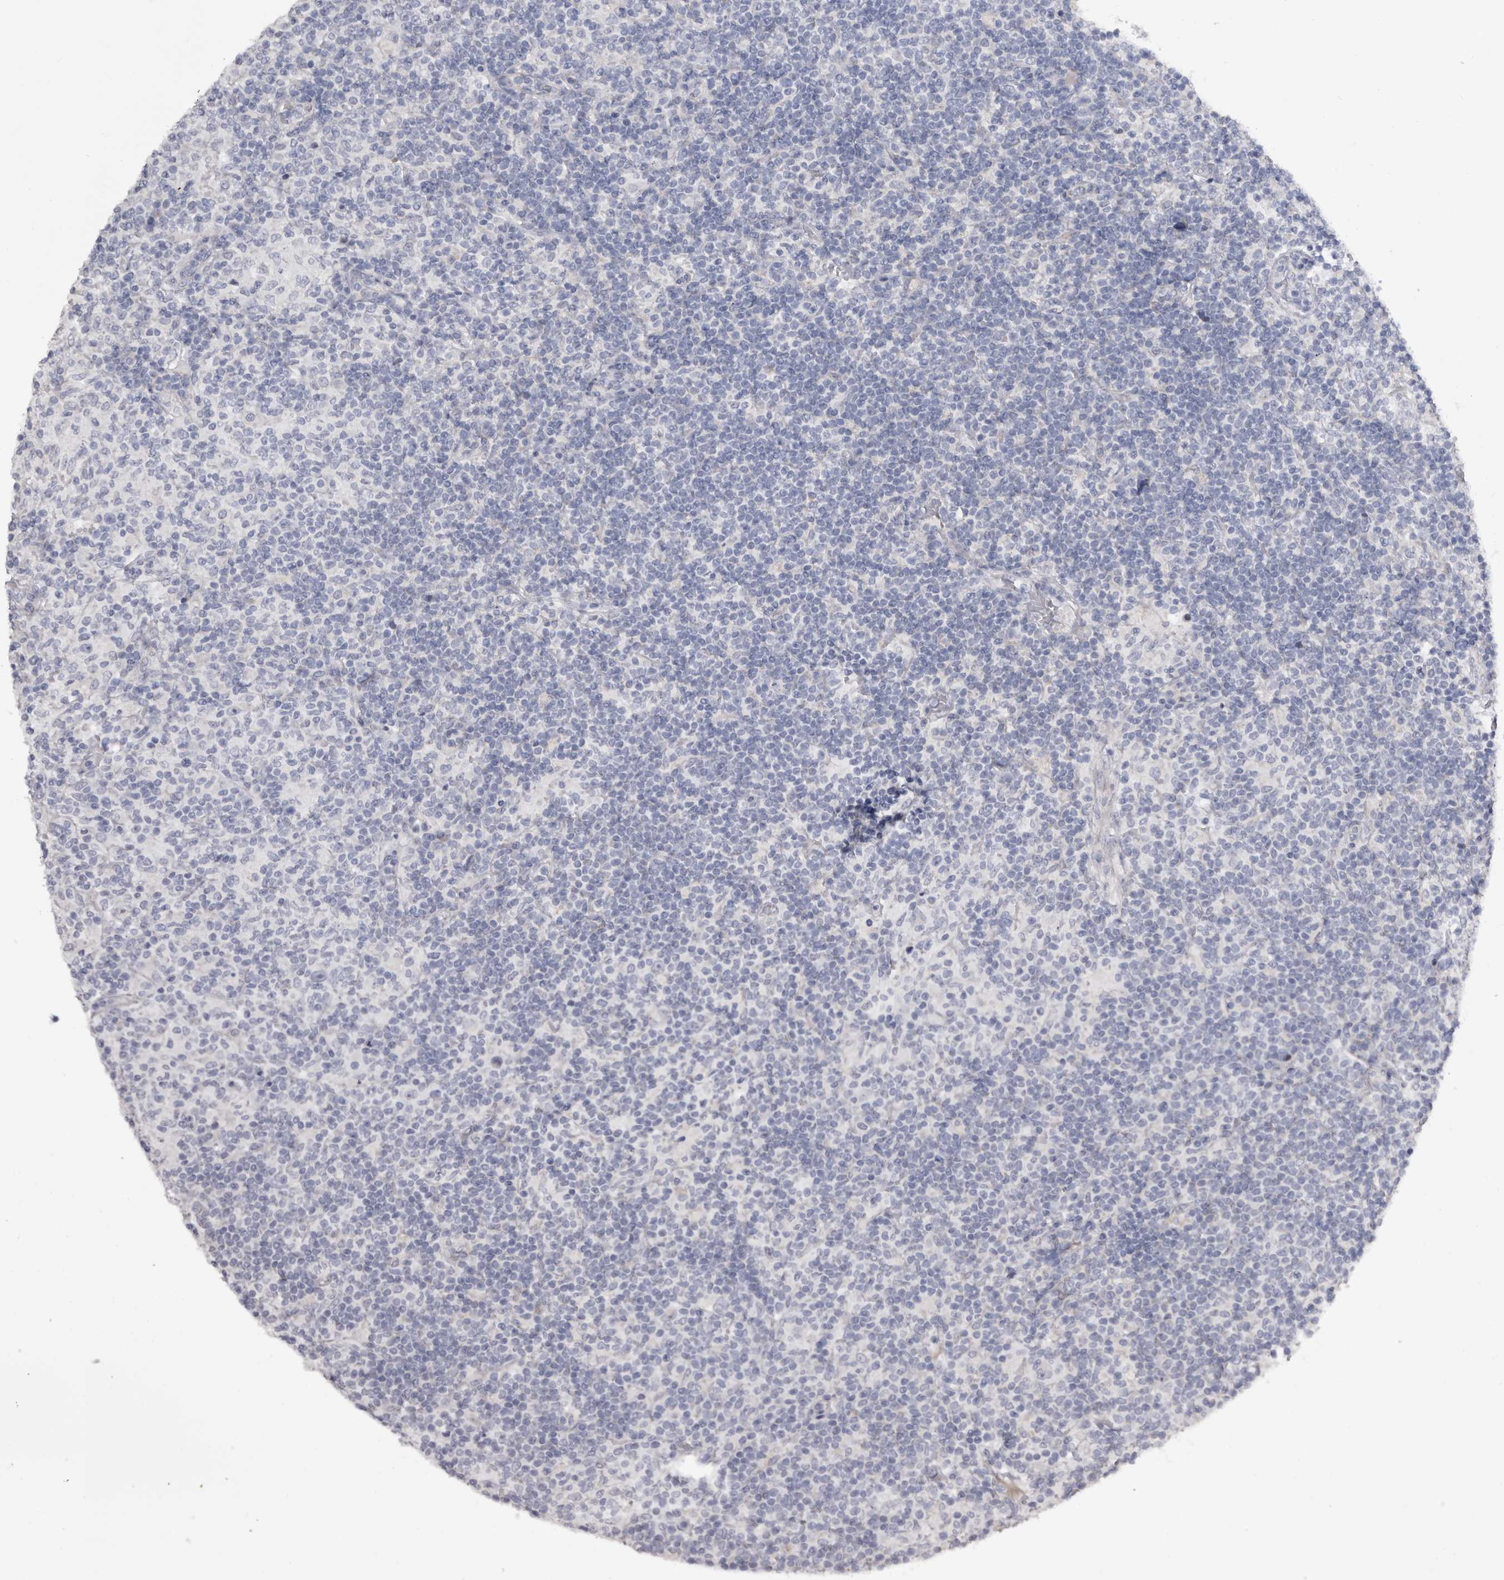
{"staining": {"intensity": "negative", "quantity": "none", "location": "none"}, "tissue": "lymphoma", "cell_type": "Tumor cells", "image_type": "cancer", "snomed": [{"axis": "morphology", "description": "Hodgkin's disease, NOS"}, {"axis": "topography", "description": "Lymph node"}], "caption": "This is an IHC photomicrograph of human Hodgkin's disease. There is no expression in tumor cells.", "gene": "CASQ1", "patient": {"sex": "male", "age": 70}}